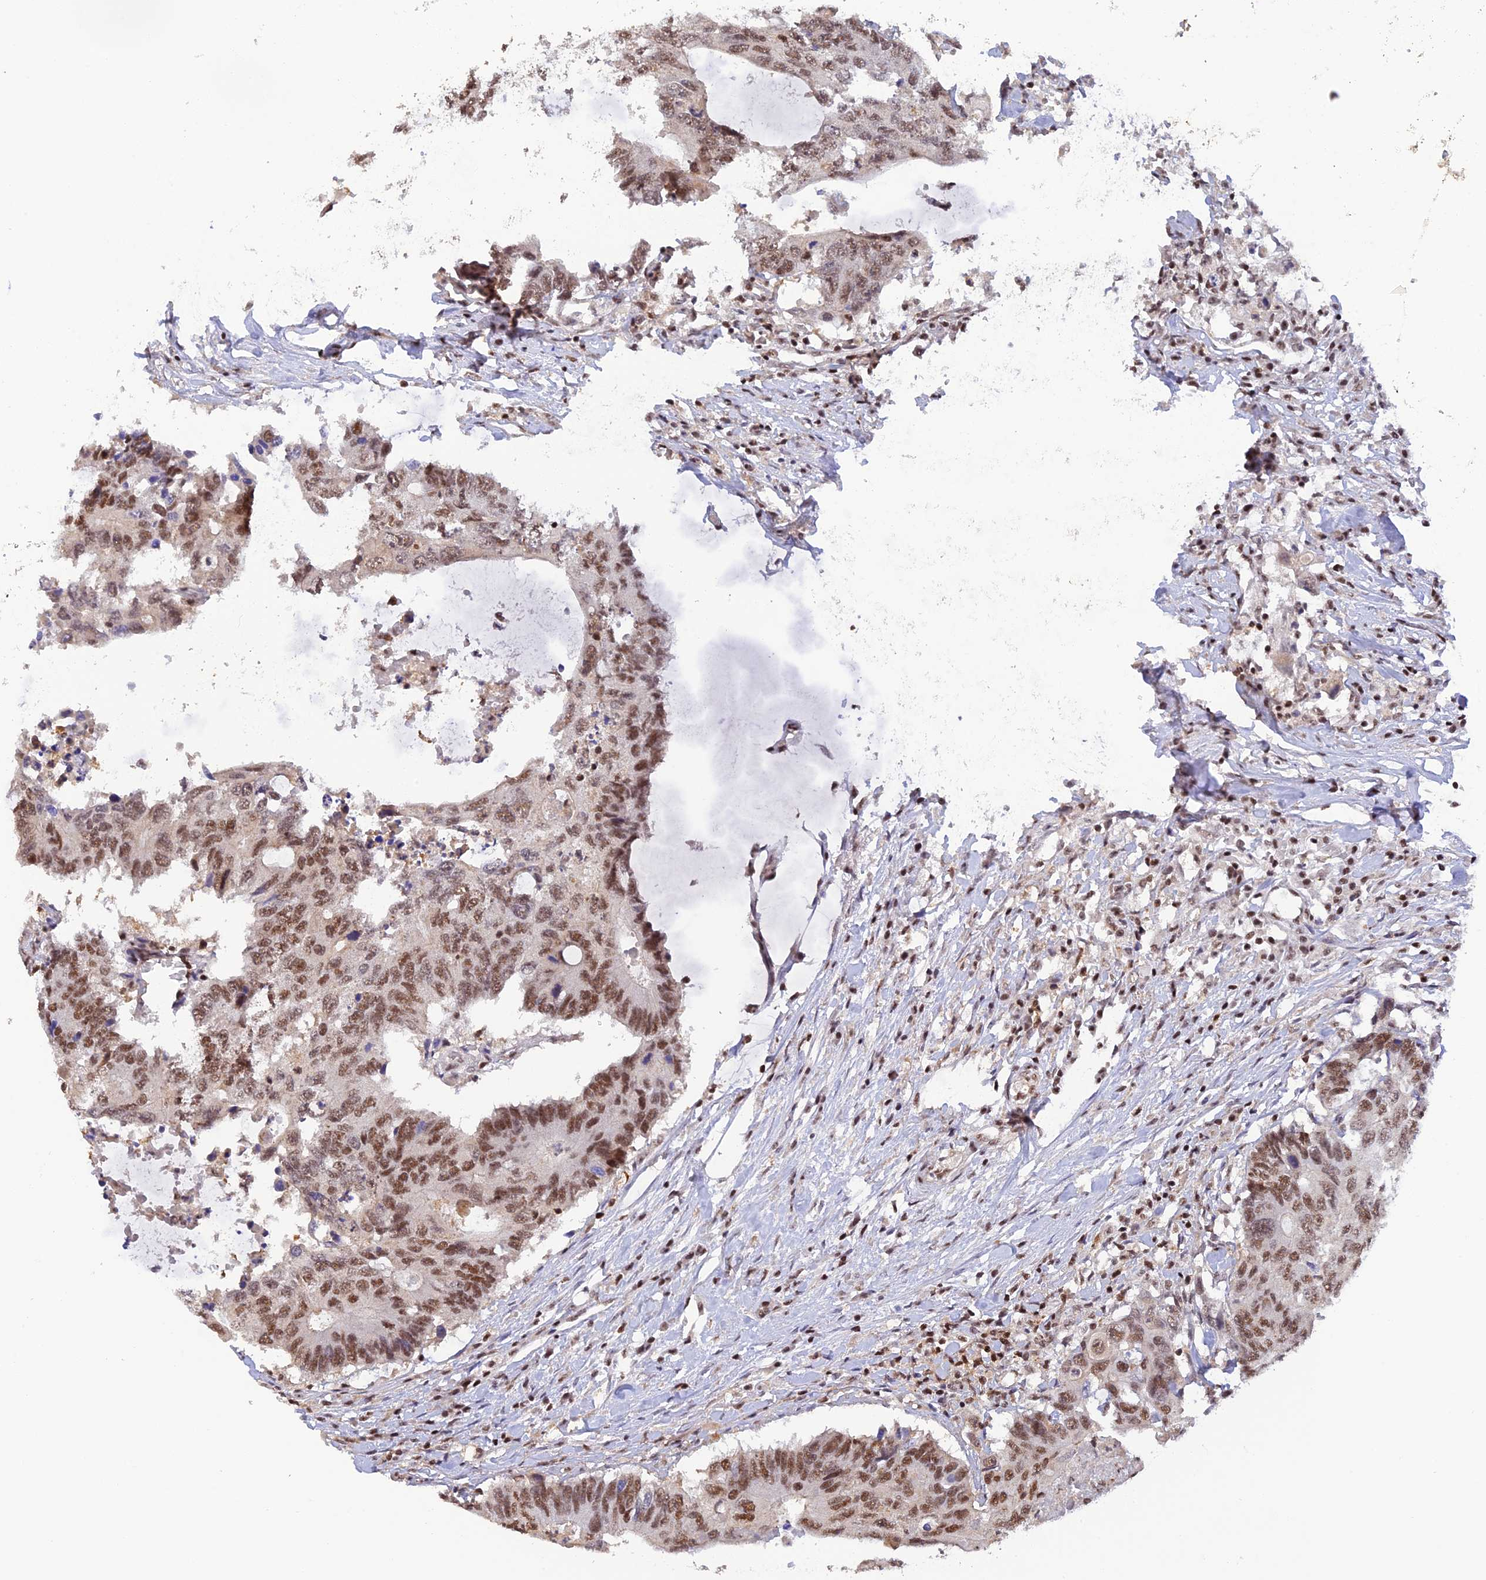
{"staining": {"intensity": "moderate", "quantity": ">75%", "location": "nuclear"}, "tissue": "colorectal cancer", "cell_type": "Tumor cells", "image_type": "cancer", "snomed": [{"axis": "morphology", "description": "Adenocarcinoma, NOS"}, {"axis": "topography", "description": "Colon"}], "caption": "A histopathology image showing moderate nuclear expression in approximately >75% of tumor cells in adenocarcinoma (colorectal), as visualized by brown immunohistochemical staining.", "gene": "THAP11", "patient": {"sex": "male", "age": 71}}